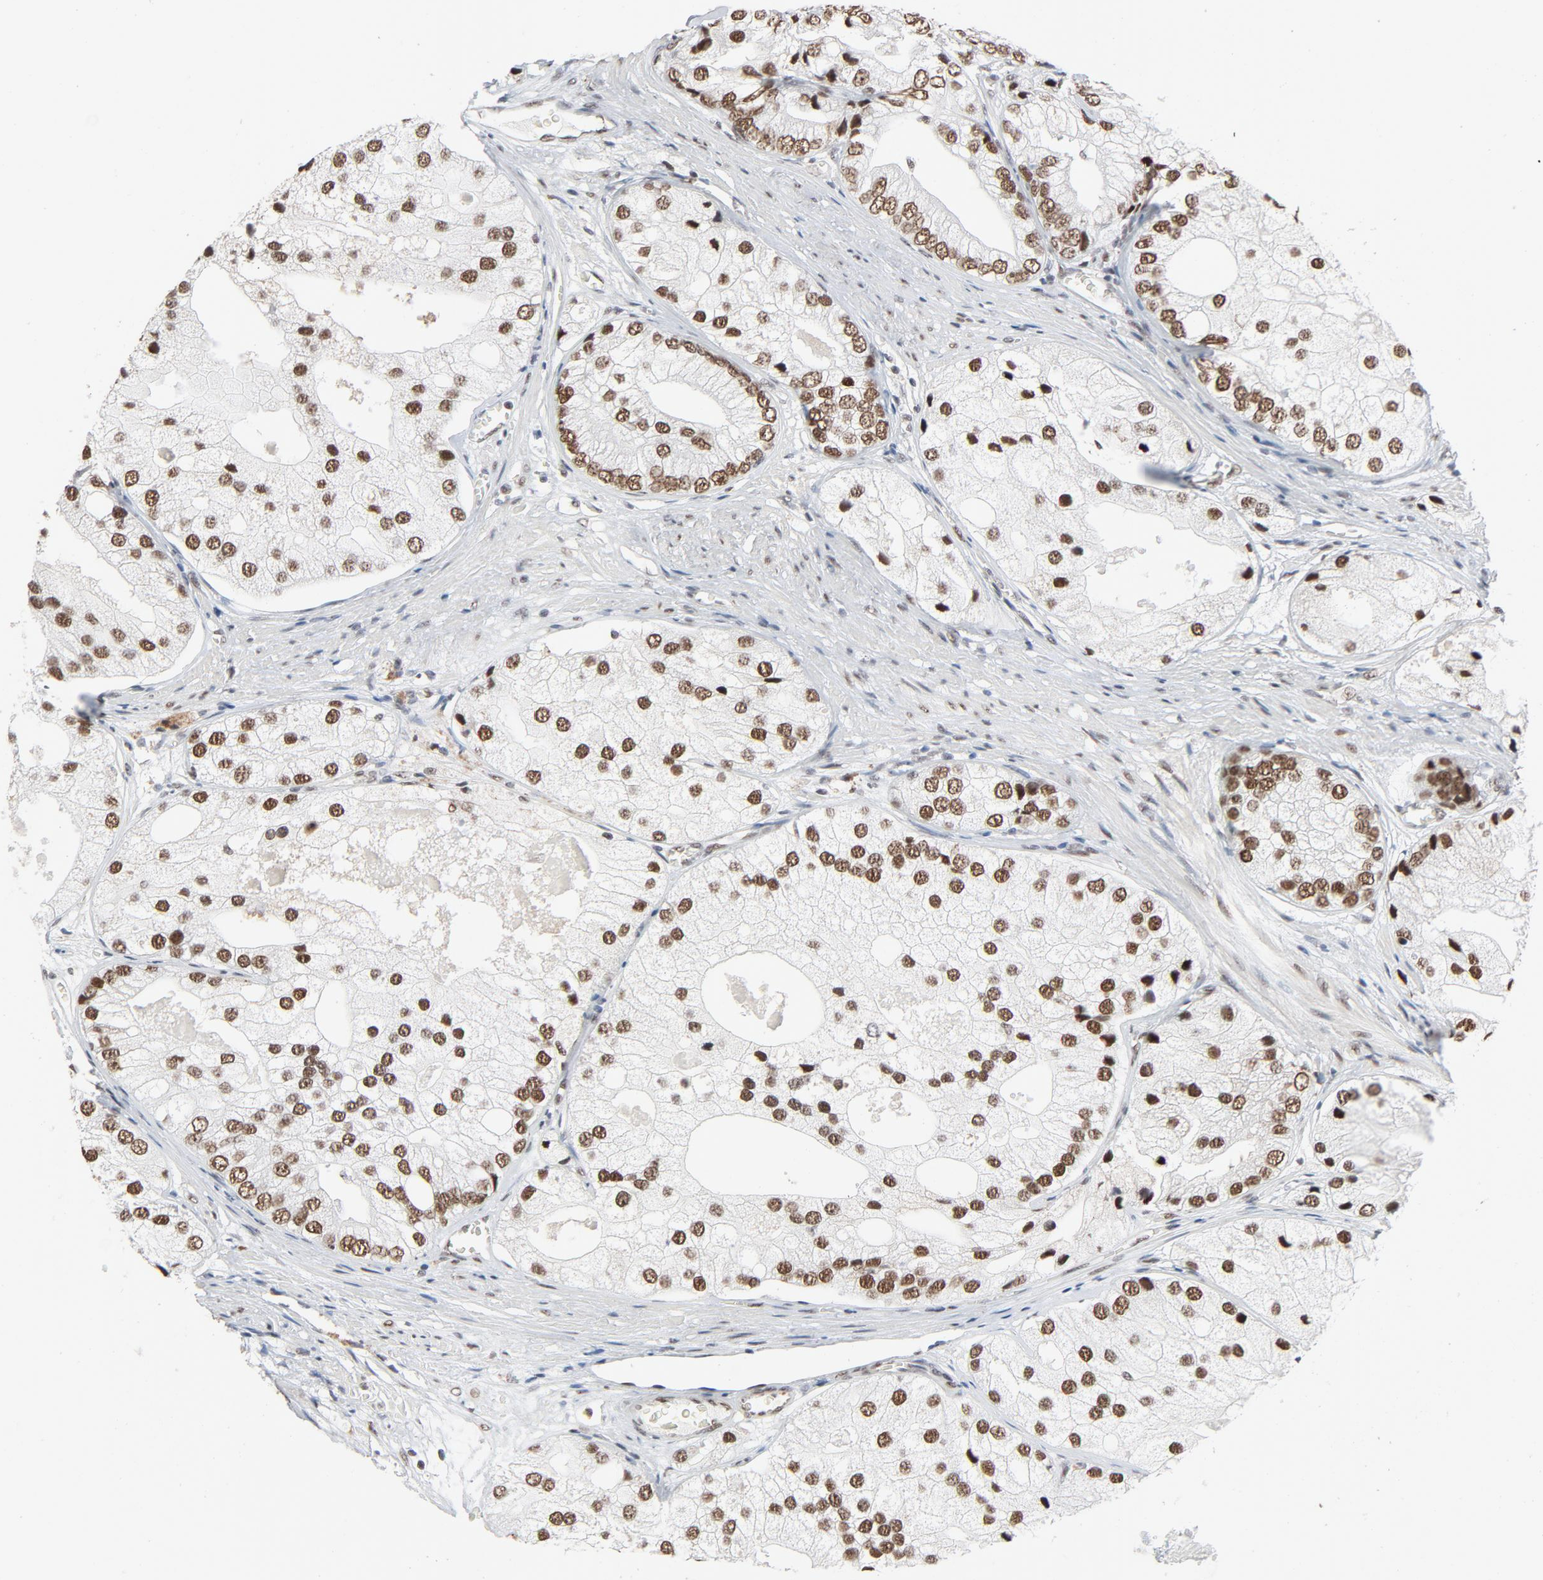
{"staining": {"intensity": "strong", "quantity": ">75%", "location": "nuclear"}, "tissue": "prostate cancer", "cell_type": "Tumor cells", "image_type": "cancer", "snomed": [{"axis": "morphology", "description": "Adenocarcinoma, Low grade"}, {"axis": "topography", "description": "Prostate"}], "caption": "Protein expression analysis of human prostate low-grade adenocarcinoma reveals strong nuclear expression in approximately >75% of tumor cells.", "gene": "MRE11", "patient": {"sex": "male", "age": 69}}